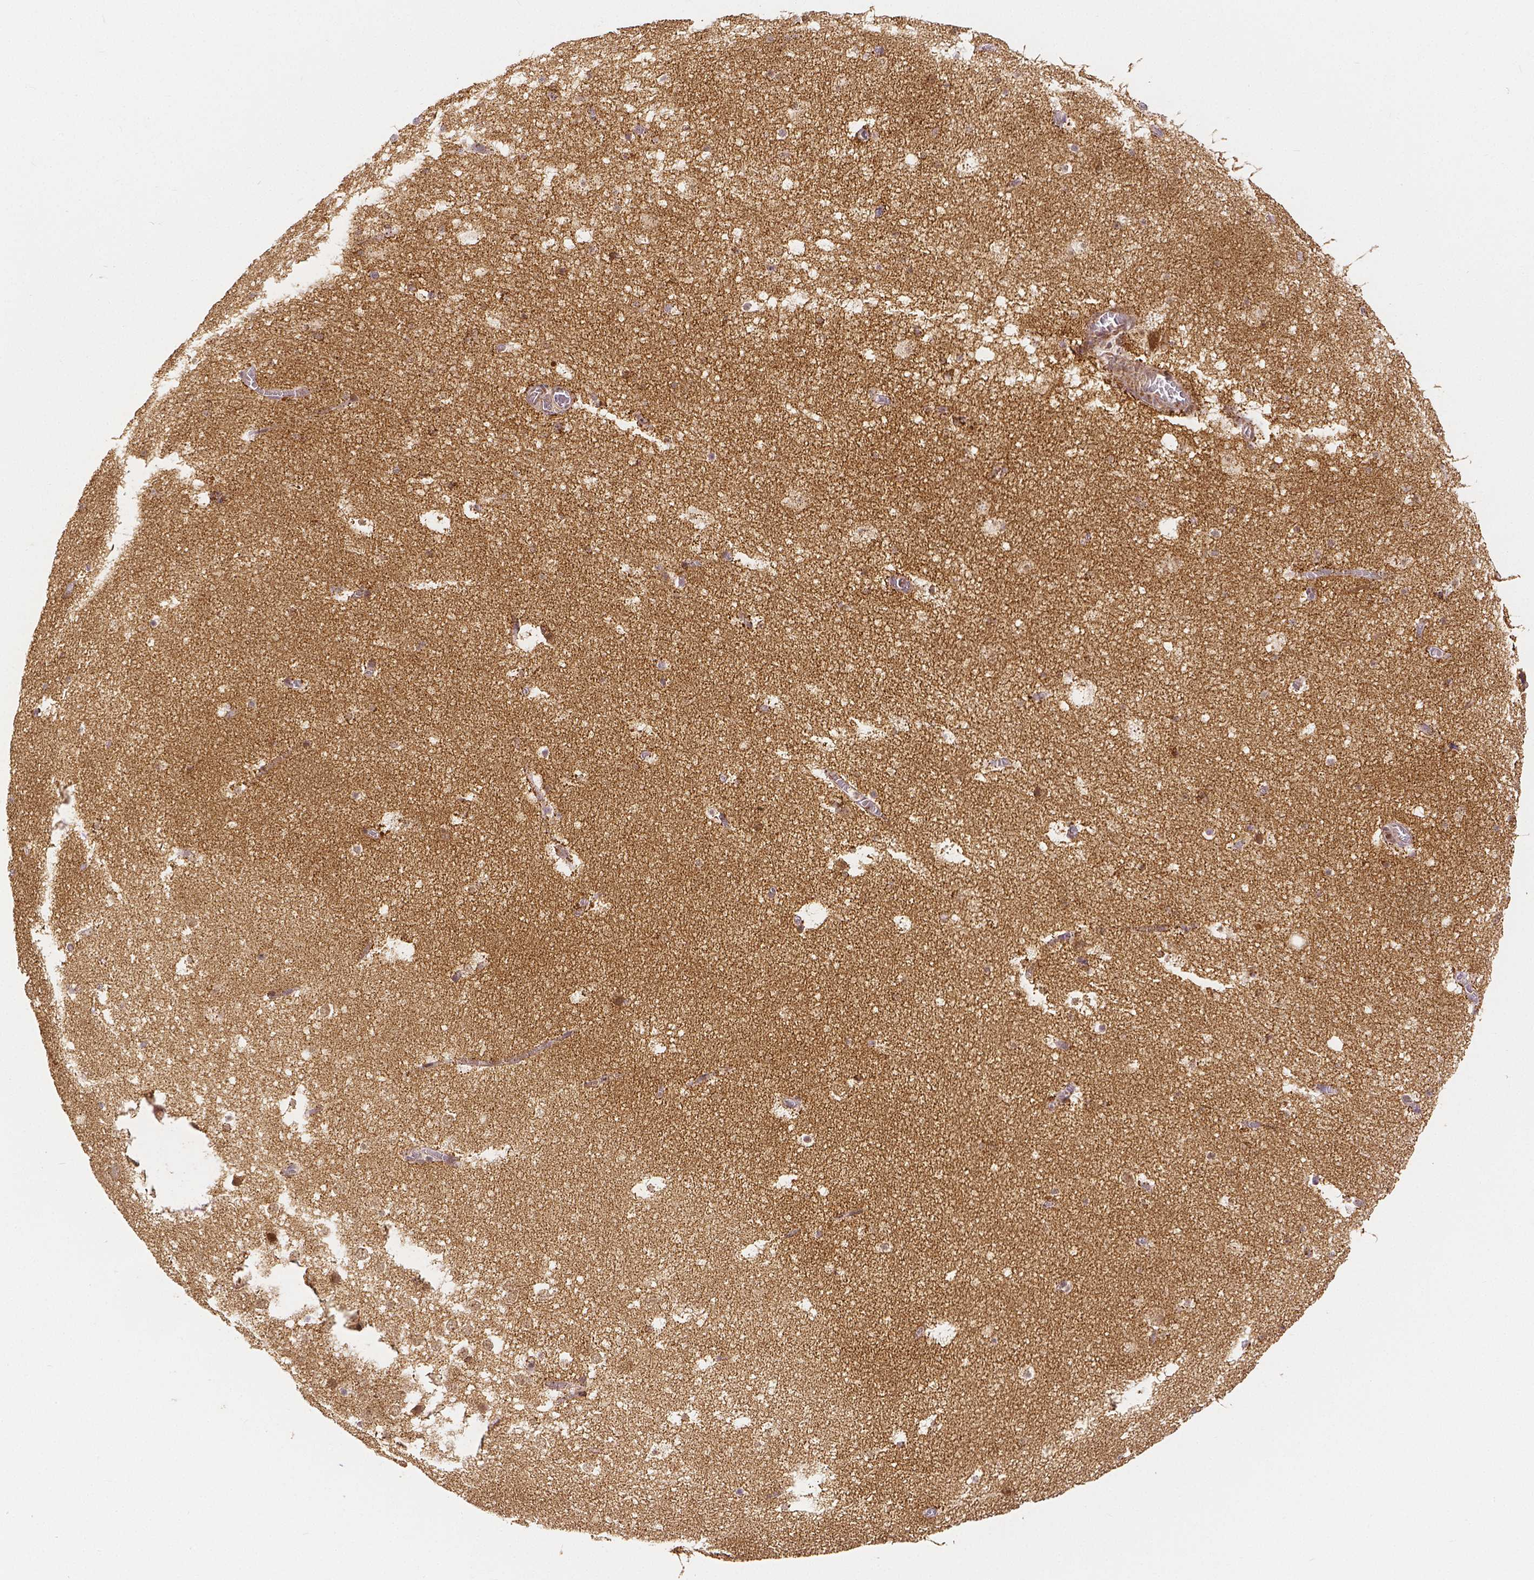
{"staining": {"intensity": "weak", "quantity": "25%-75%", "location": "cytoplasmic/membranous"}, "tissue": "hippocampus", "cell_type": "Glial cells", "image_type": "normal", "snomed": [{"axis": "morphology", "description": "Normal tissue, NOS"}, {"axis": "topography", "description": "Hippocampus"}], "caption": "Protein staining by immunohistochemistry reveals weak cytoplasmic/membranous staining in approximately 25%-75% of glial cells in unremarkable hippocampus. (Brightfield microscopy of DAB IHC at high magnification).", "gene": "RHOT1", "patient": {"sex": "female", "age": 42}}